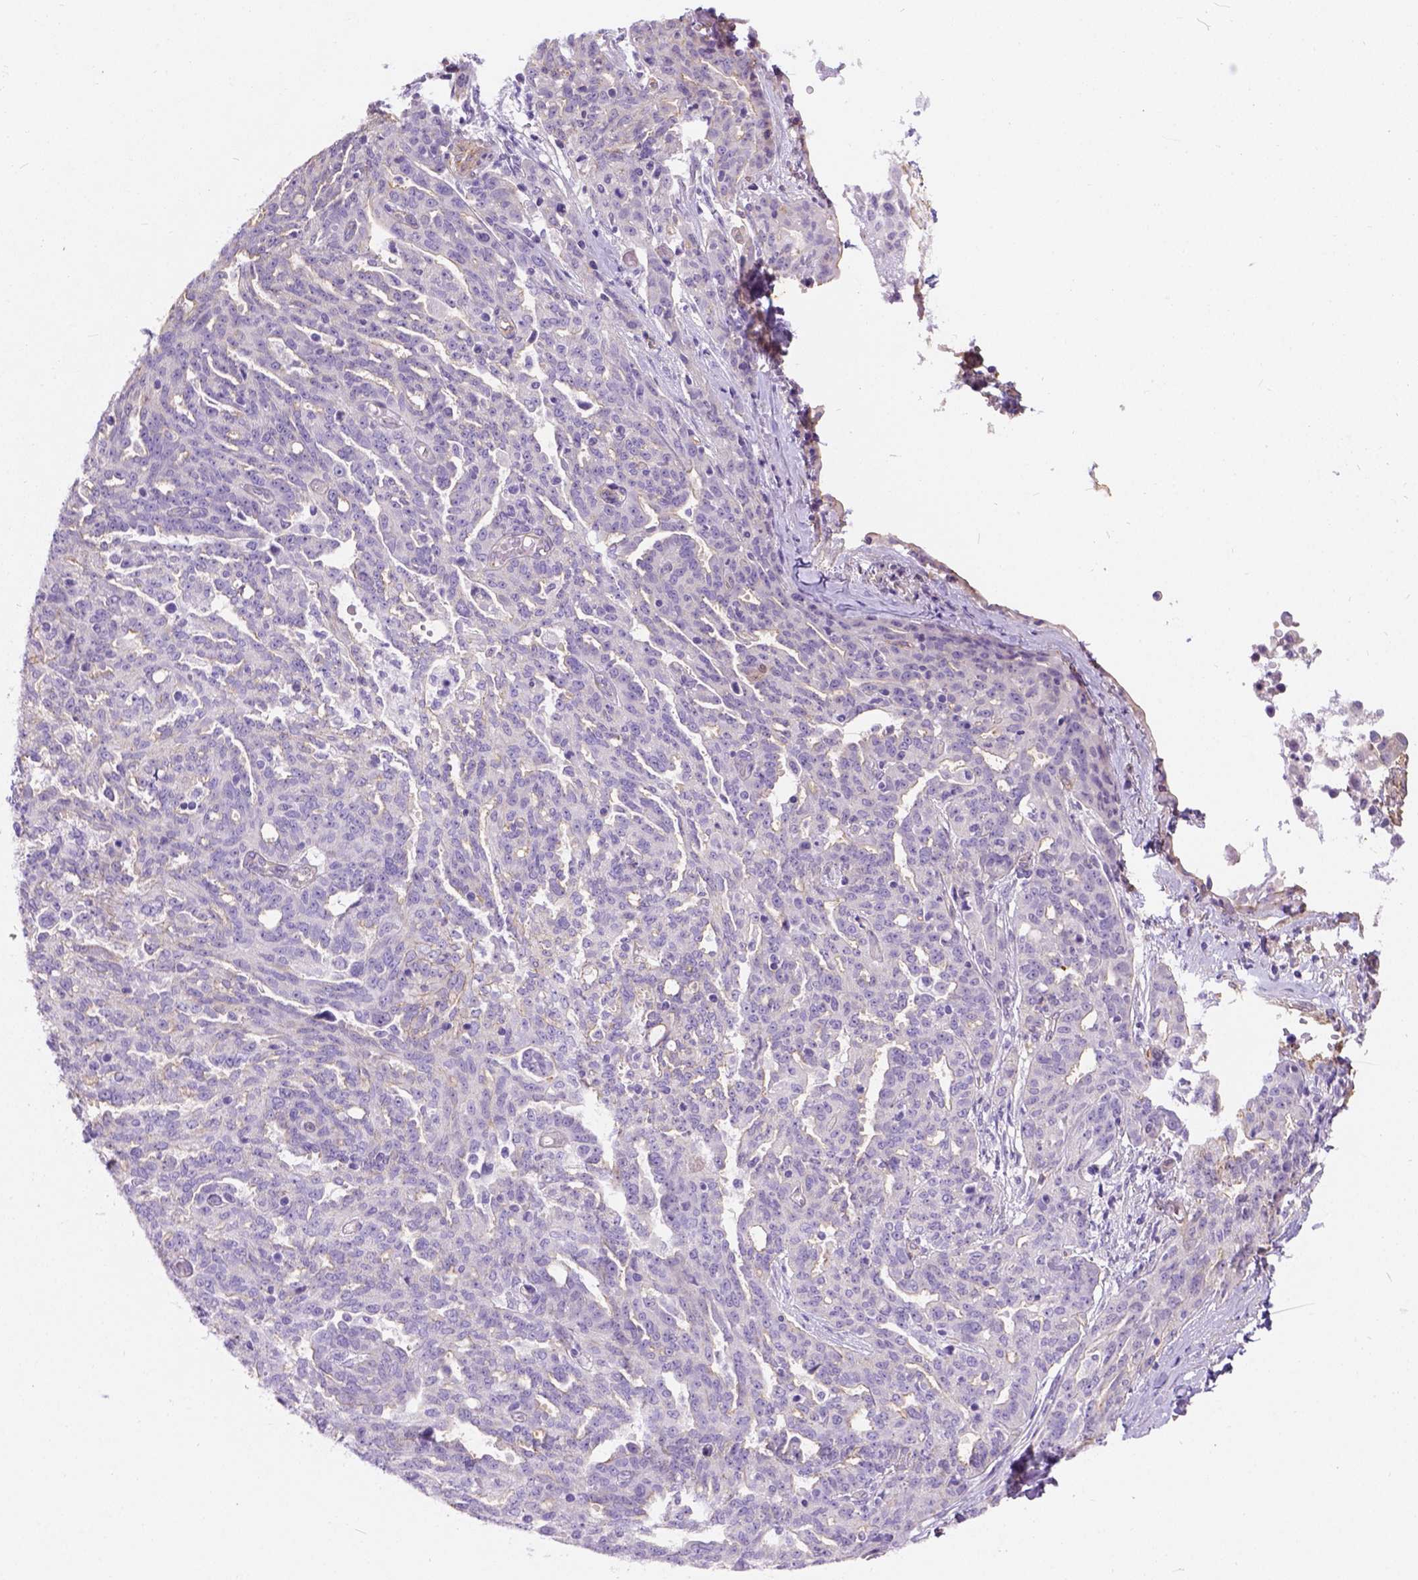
{"staining": {"intensity": "negative", "quantity": "none", "location": "none"}, "tissue": "ovarian cancer", "cell_type": "Tumor cells", "image_type": "cancer", "snomed": [{"axis": "morphology", "description": "Cystadenocarcinoma, serous, NOS"}, {"axis": "topography", "description": "Ovary"}], "caption": "Immunohistochemistry photomicrograph of neoplastic tissue: human ovarian cancer stained with DAB exhibits no significant protein positivity in tumor cells. (IHC, brightfield microscopy, high magnification).", "gene": "PHF7", "patient": {"sex": "female", "age": 67}}